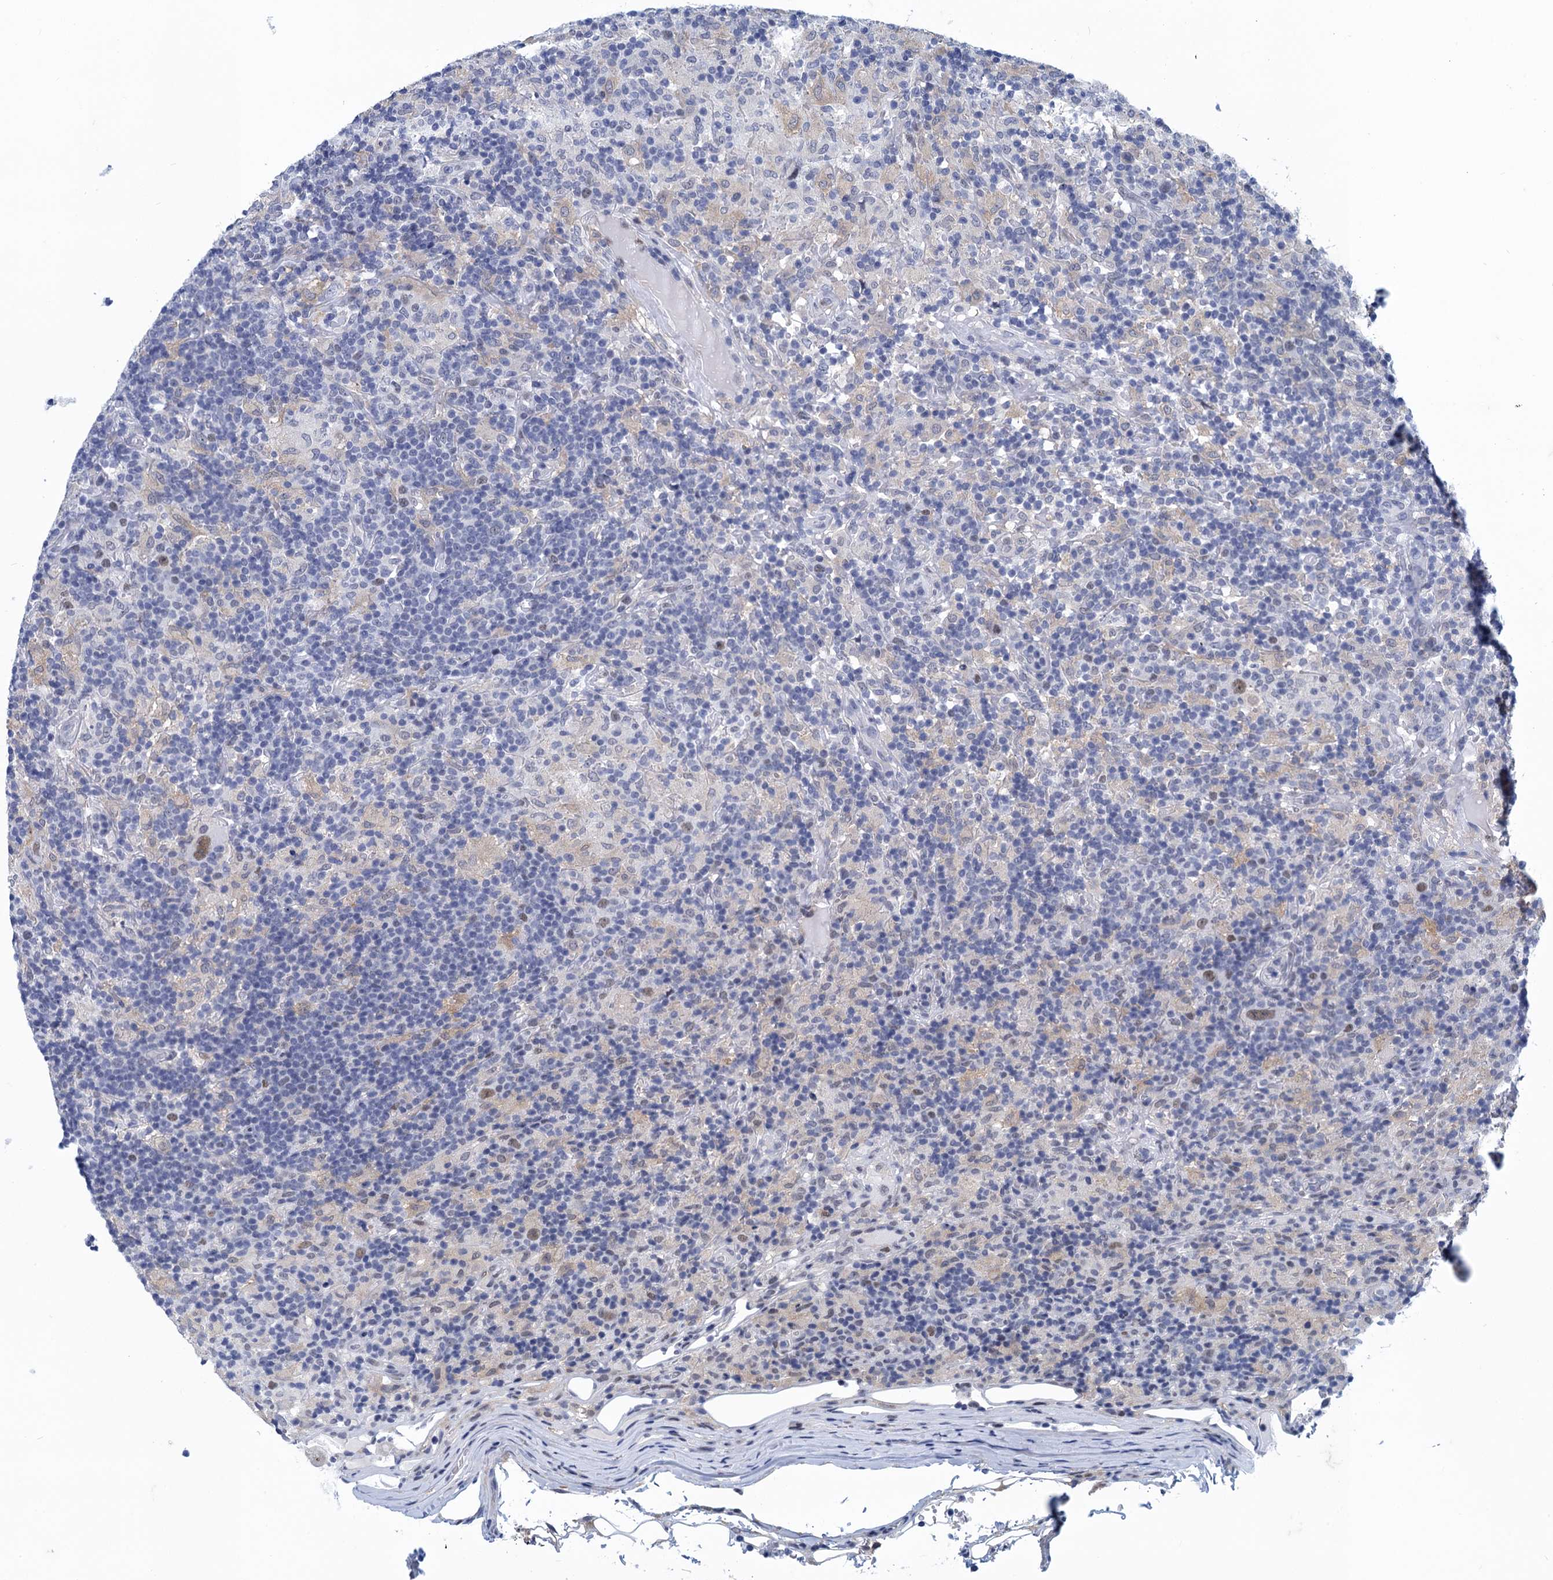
{"staining": {"intensity": "moderate", "quantity": "<25%", "location": "nuclear"}, "tissue": "lymphoma", "cell_type": "Tumor cells", "image_type": "cancer", "snomed": [{"axis": "morphology", "description": "Hodgkin's disease, NOS"}, {"axis": "topography", "description": "Lymph node"}], "caption": "Hodgkin's disease stained for a protein displays moderate nuclear positivity in tumor cells.", "gene": "GINS3", "patient": {"sex": "male", "age": 70}}